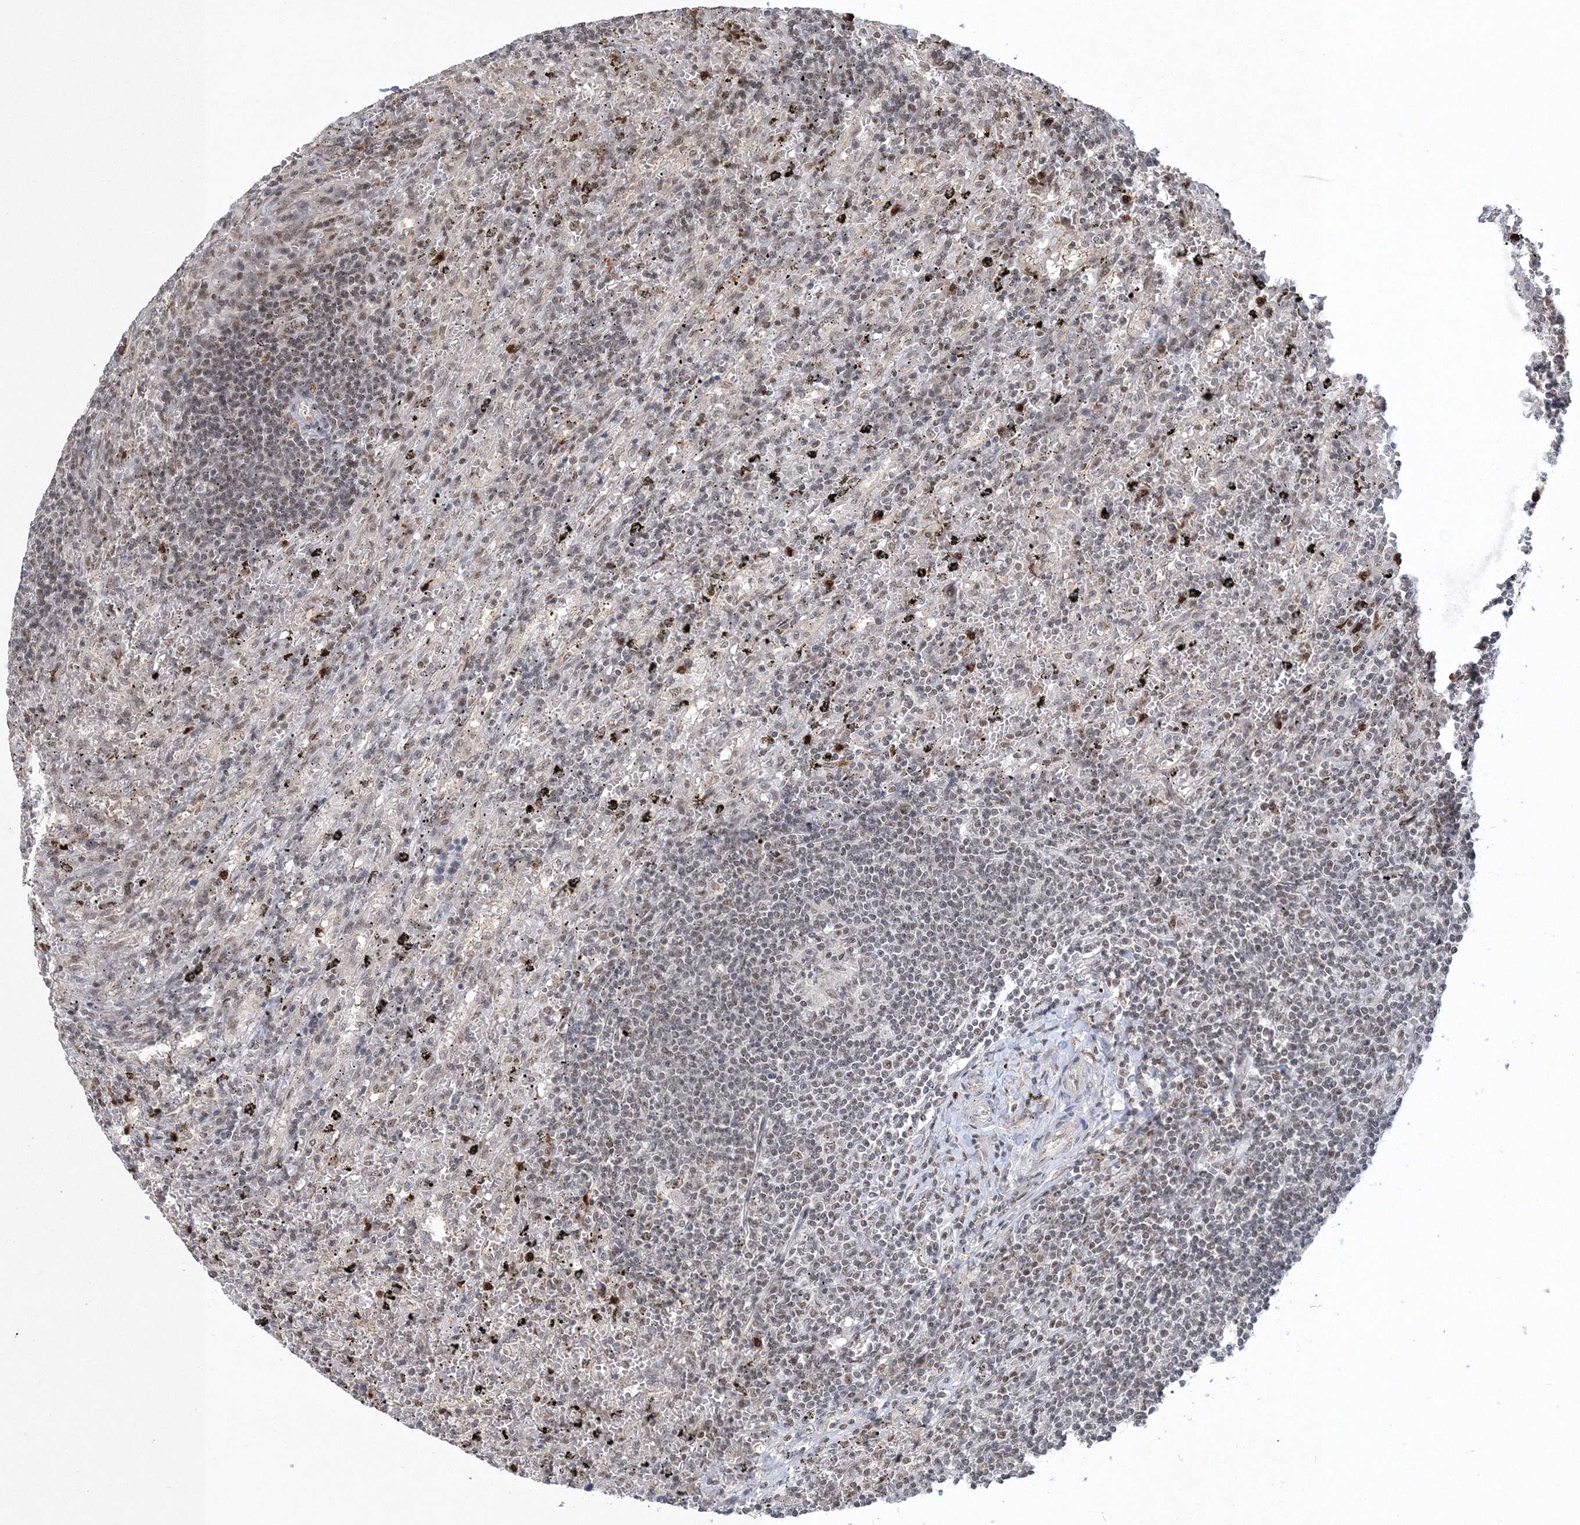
{"staining": {"intensity": "weak", "quantity": "25%-75%", "location": "nuclear"}, "tissue": "lymphoma", "cell_type": "Tumor cells", "image_type": "cancer", "snomed": [{"axis": "morphology", "description": "Malignant lymphoma, non-Hodgkin's type, Low grade"}, {"axis": "topography", "description": "Spleen"}], "caption": "The histopathology image reveals immunohistochemical staining of lymphoma. There is weak nuclear staining is appreciated in about 25%-75% of tumor cells.", "gene": "PDS5A", "patient": {"sex": "male", "age": 76}}